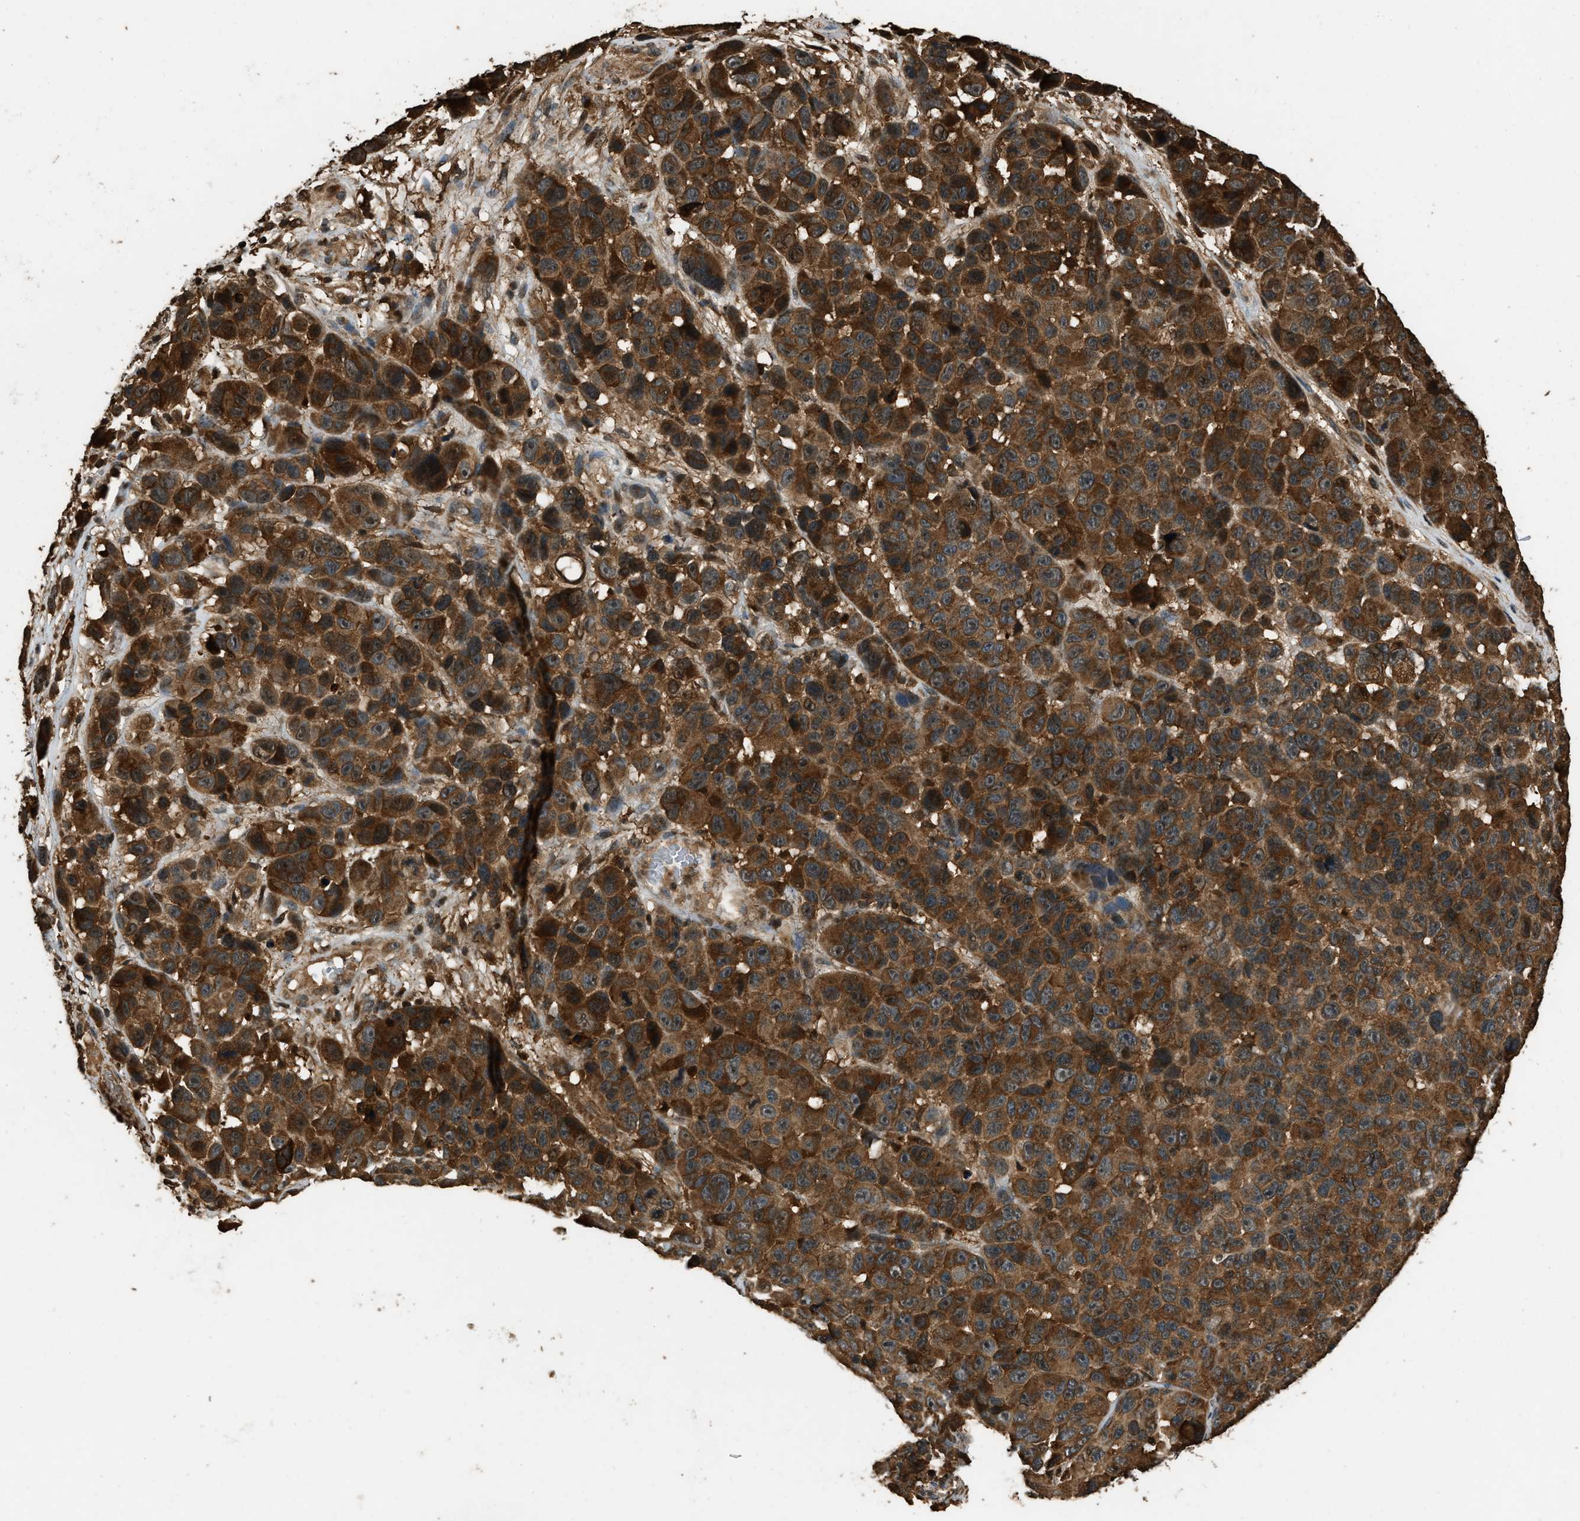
{"staining": {"intensity": "moderate", "quantity": ">75%", "location": "cytoplasmic/membranous"}, "tissue": "melanoma", "cell_type": "Tumor cells", "image_type": "cancer", "snomed": [{"axis": "morphology", "description": "Malignant melanoma, NOS"}, {"axis": "topography", "description": "Skin"}], "caption": "Immunohistochemistry of malignant melanoma demonstrates medium levels of moderate cytoplasmic/membranous positivity in about >75% of tumor cells.", "gene": "RAP2A", "patient": {"sex": "male", "age": 53}}